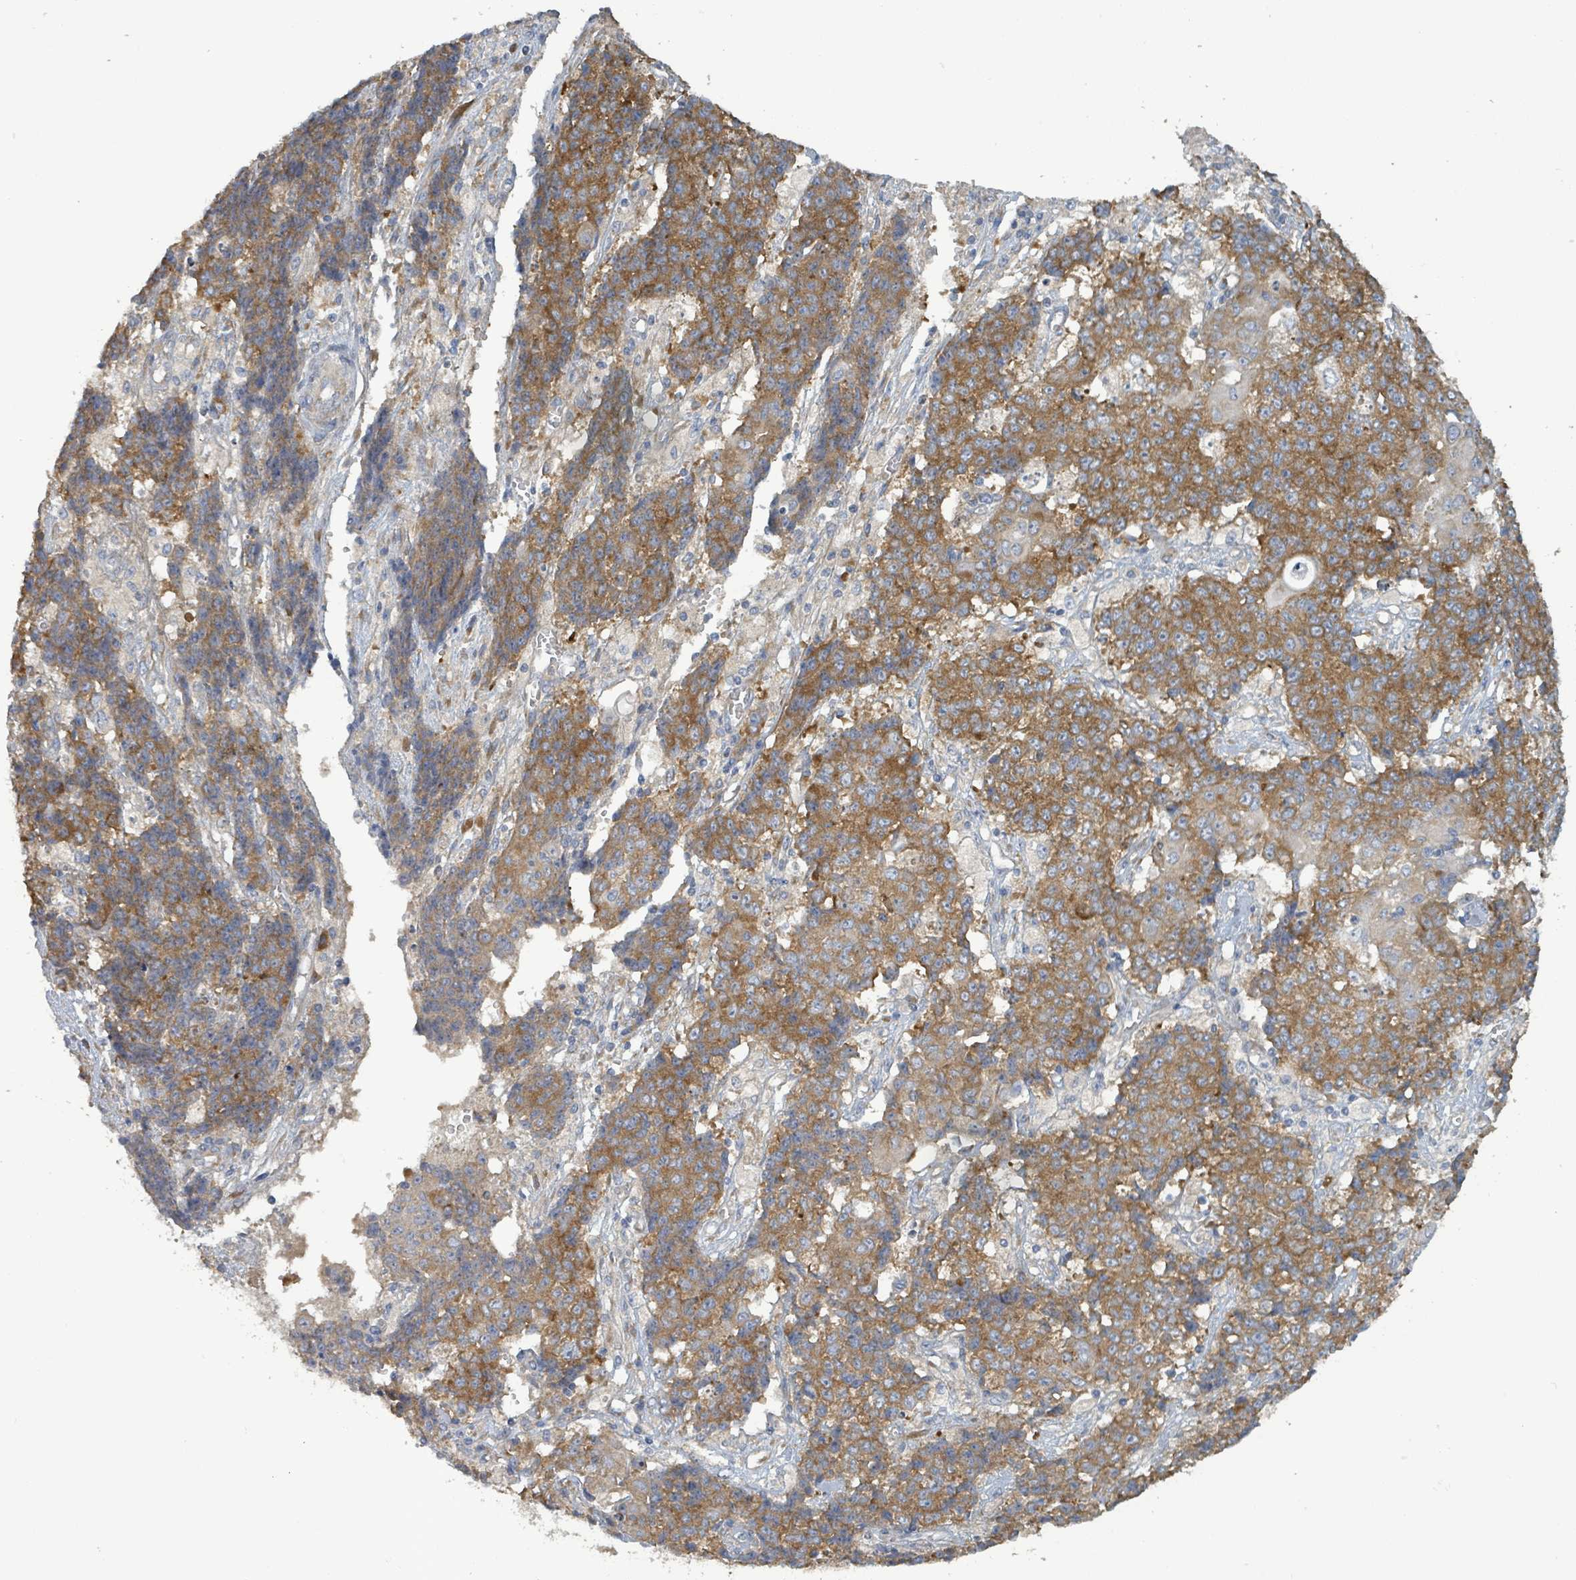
{"staining": {"intensity": "moderate", "quantity": ">75%", "location": "cytoplasmic/membranous"}, "tissue": "ovarian cancer", "cell_type": "Tumor cells", "image_type": "cancer", "snomed": [{"axis": "morphology", "description": "Carcinoma, endometroid"}, {"axis": "topography", "description": "Ovary"}], "caption": "Human endometroid carcinoma (ovarian) stained with a protein marker shows moderate staining in tumor cells.", "gene": "RPL32", "patient": {"sex": "female", "age": 42}}